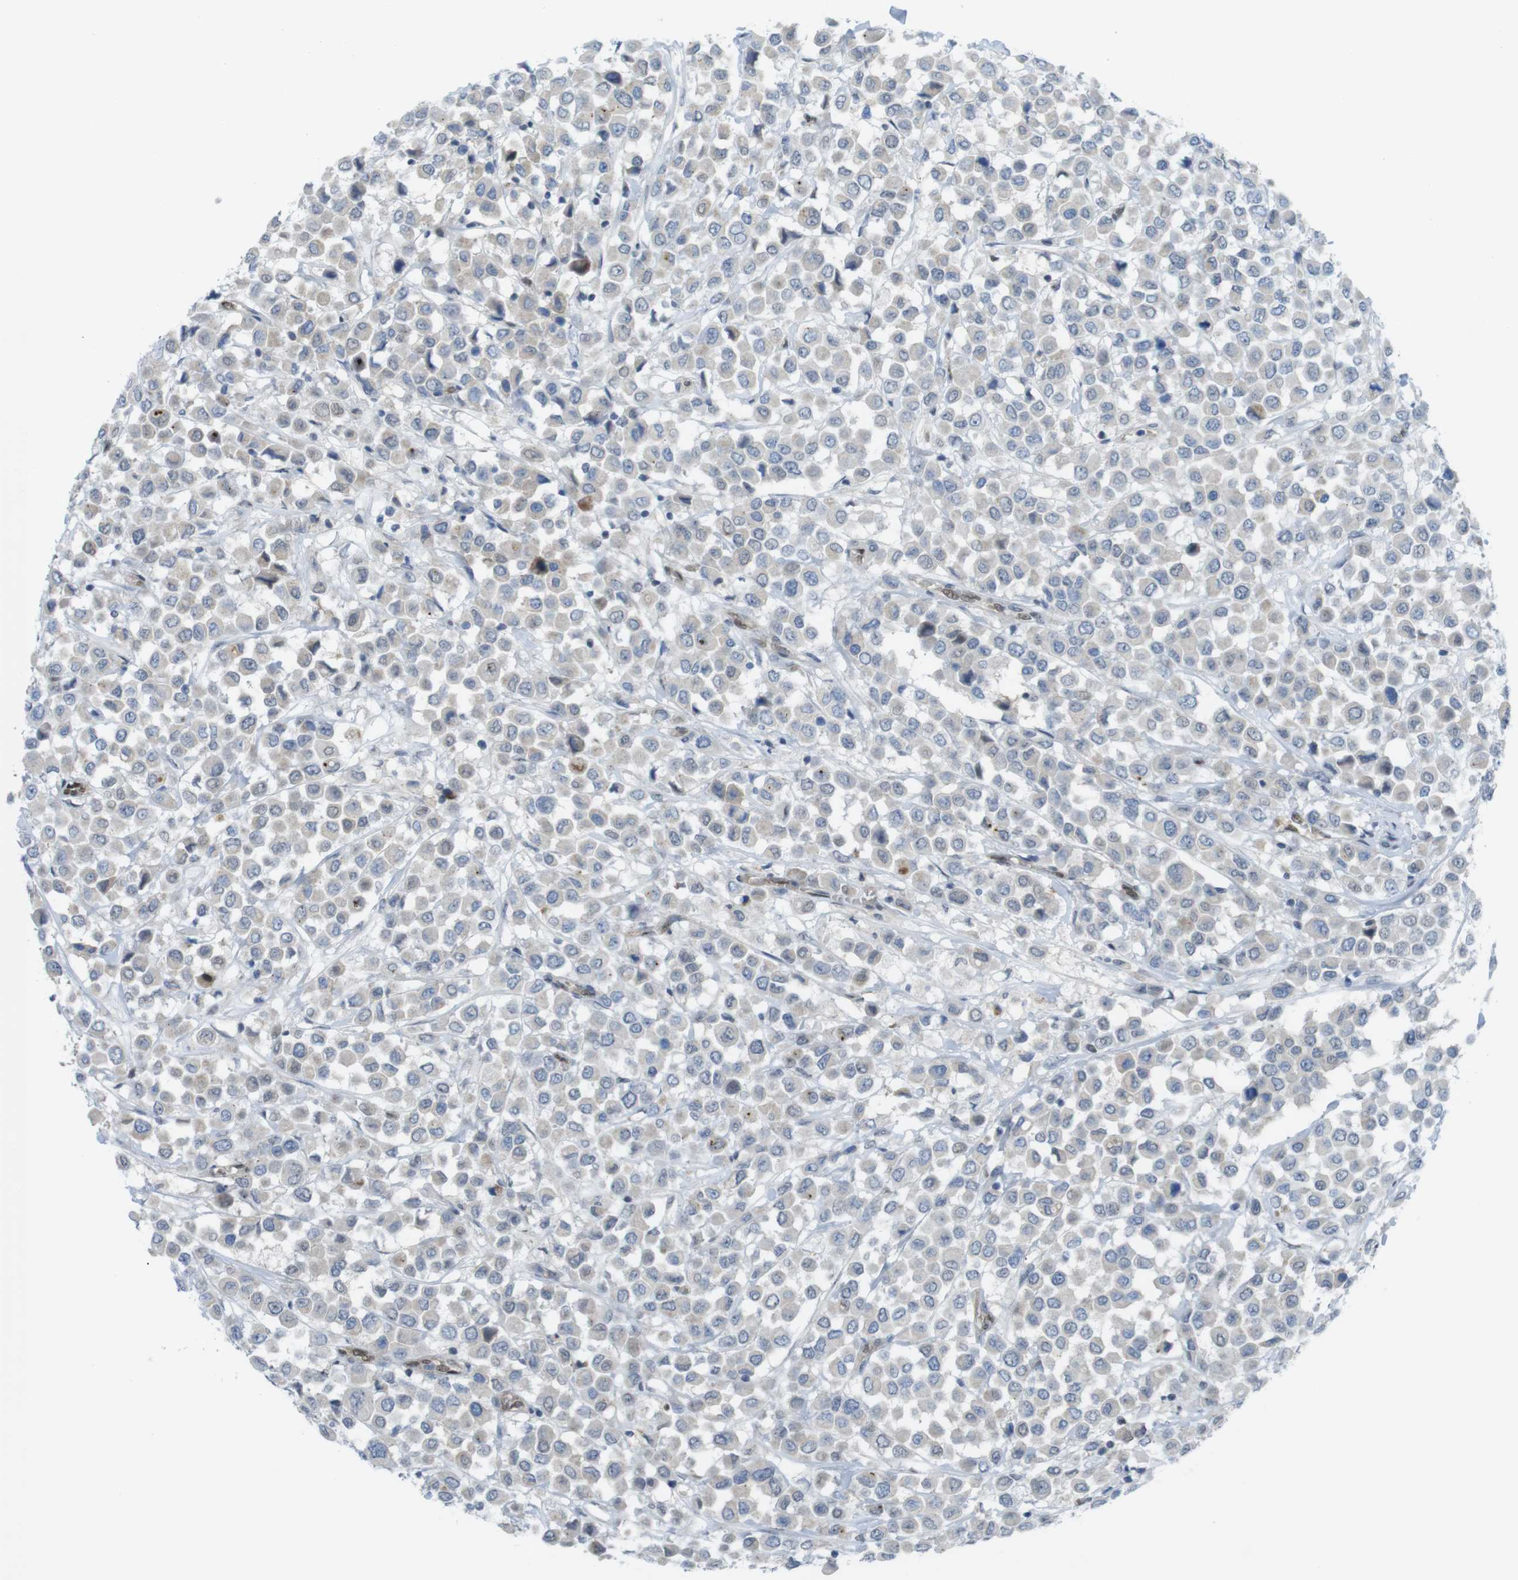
{"staining": {"intensity": "negative", "quantity": "none", "location": "none"}, "tissue": "breast cancer", "cell_type": "Tumor cells", "image_type": "cancer", "snomed": [{"axis": "morphology", "description": "Duct carcinoma"}, {"axis": "topography", "description": "Breast"}], "caption": "An IHC image of breast cancer is shown. There is no staining in tumor cells of breast cancer. (DAB immunohistochemistry visualized using brightfield microscopy, high magnification).", "gene": "UBB", "patient": {"sex": "female", "age": 61}}